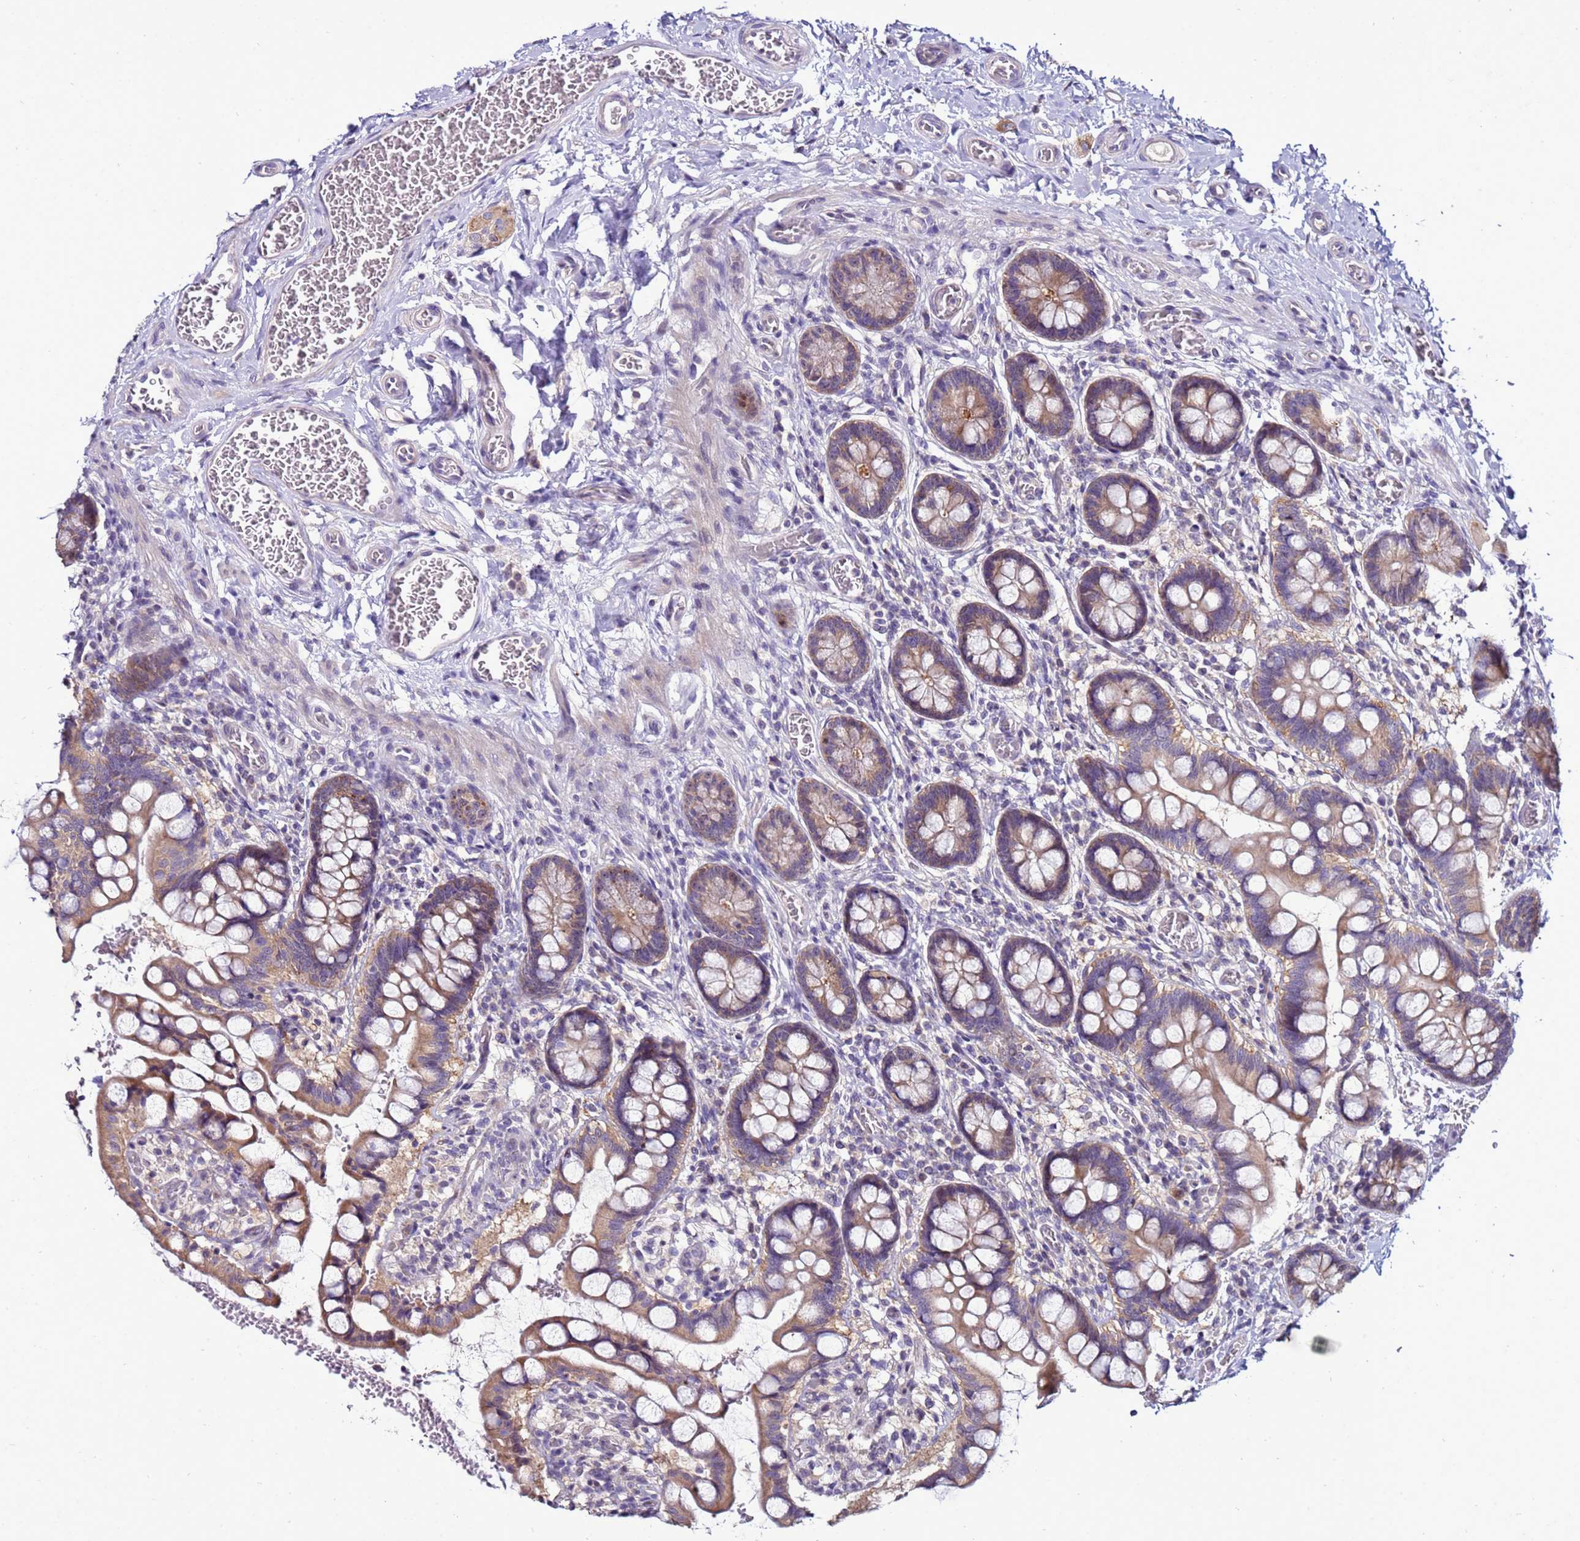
{"staining": {"intensity": "moderate", "quantity": ">75%", "location": "cytoplasmic/membranous"}, "tissue": "small intestine", "cell_type": "Glandular cells", "image_type": "normal", "snomed": [{"axis": "morphology", "description": "Normal tissue, NOS"}, {"axis": "topography", "description": "Small intestine"}], "caption": "Glandular cells display medium levels of moderate cytoplasmic/membranous expression in about >75% of cells in unremarkable small intestine. (Brightfield microscopy of DAB IHC at high magnification).", "gene": "NOL8", "patient": {"sex": "male", "age": 52}}